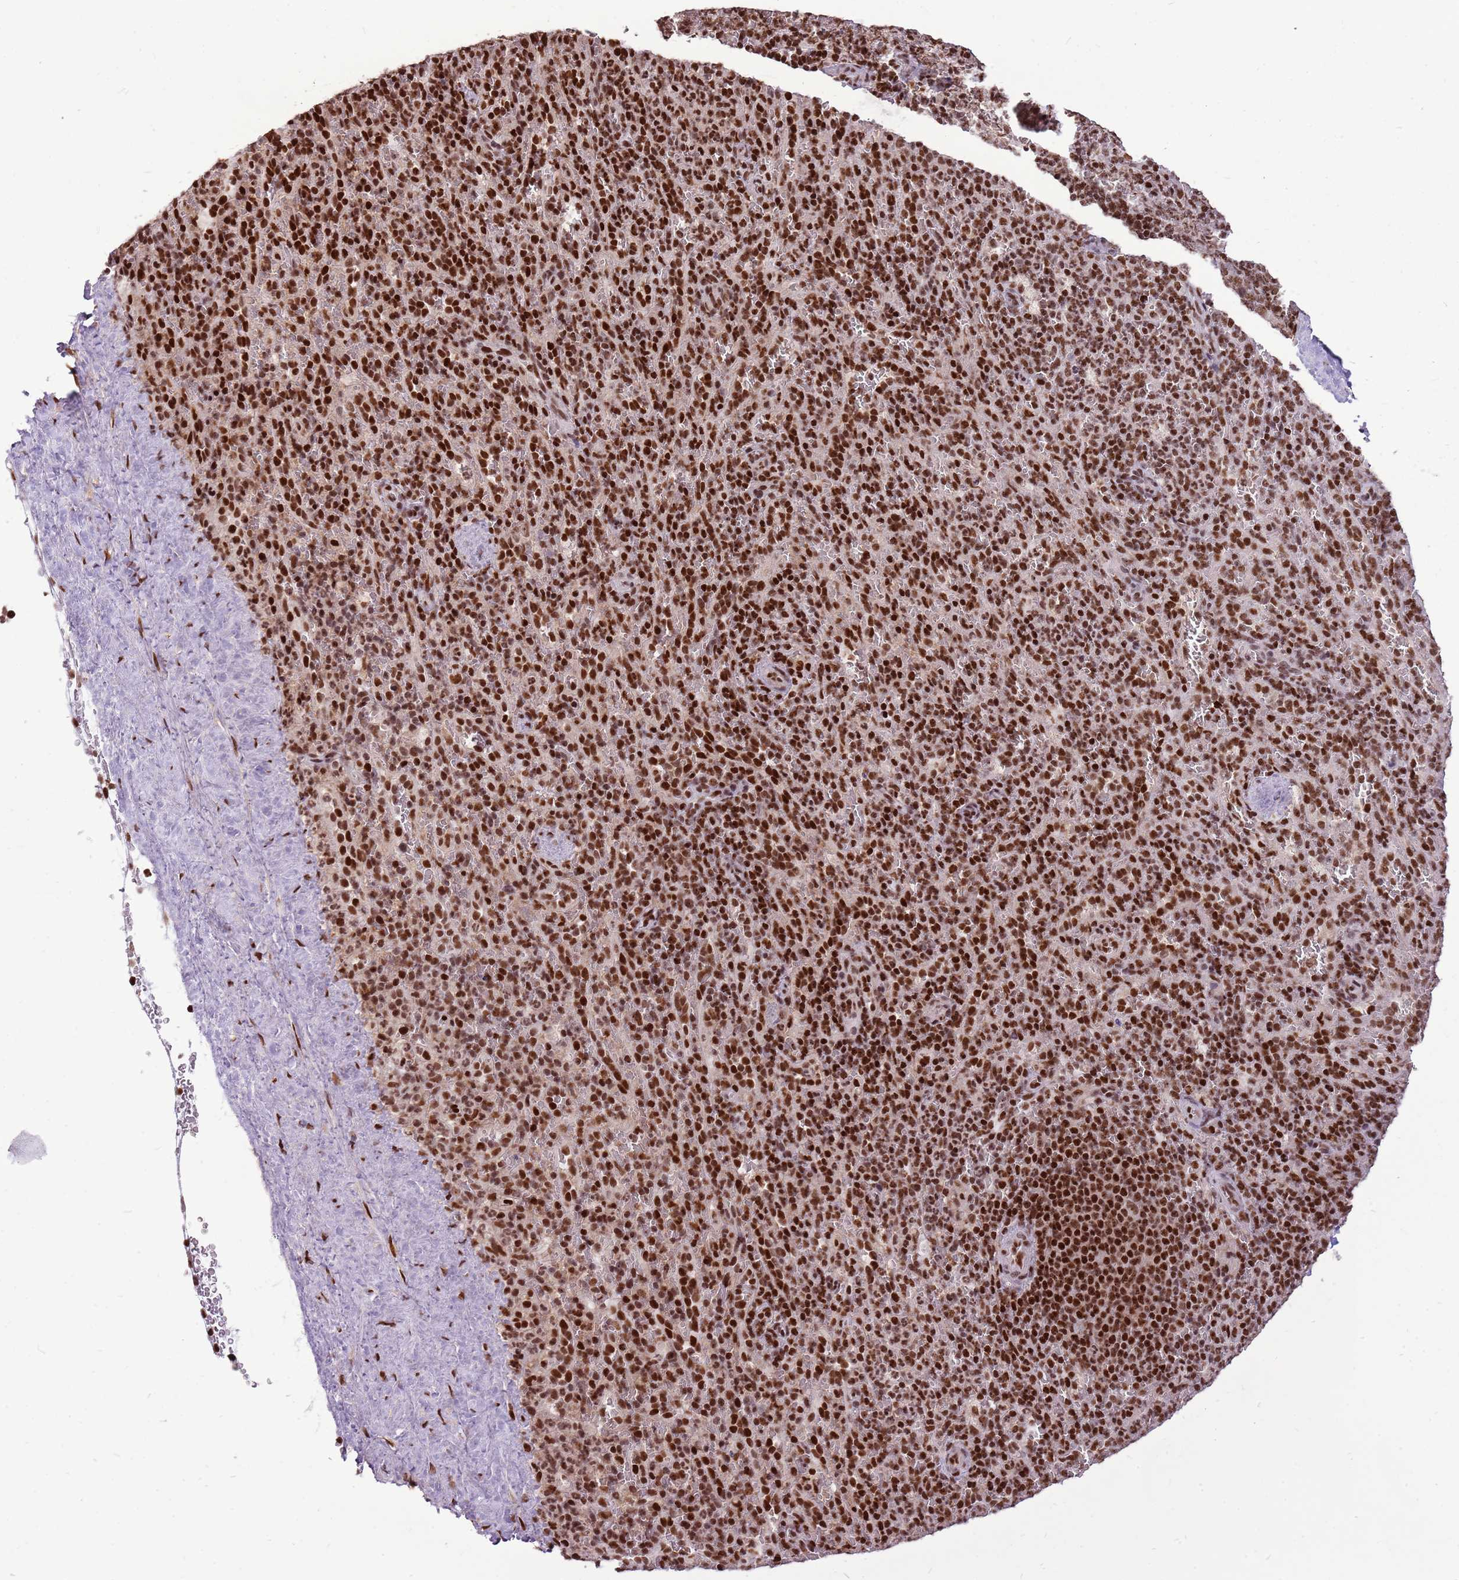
{"staining": {"intensity": "strong", "quantity": ">75%", "location": "nuclear"}, "tissue": "spleen", "cell_type": "Cells in red pulp", "image_type": "normal", "snomed": [{"axis": "morphology", "description": "Normal tissue, NOS"}, {"axis": "topography", "description": "Spleen"}], "caption": "Approximately >75% of cells in red pulp in benign human spleen display strong nuclear protein expression as visualized by brown immunohistochemical staining.", "gene": "WASHC4", "patient": {"sex": "female", "age": 21}}